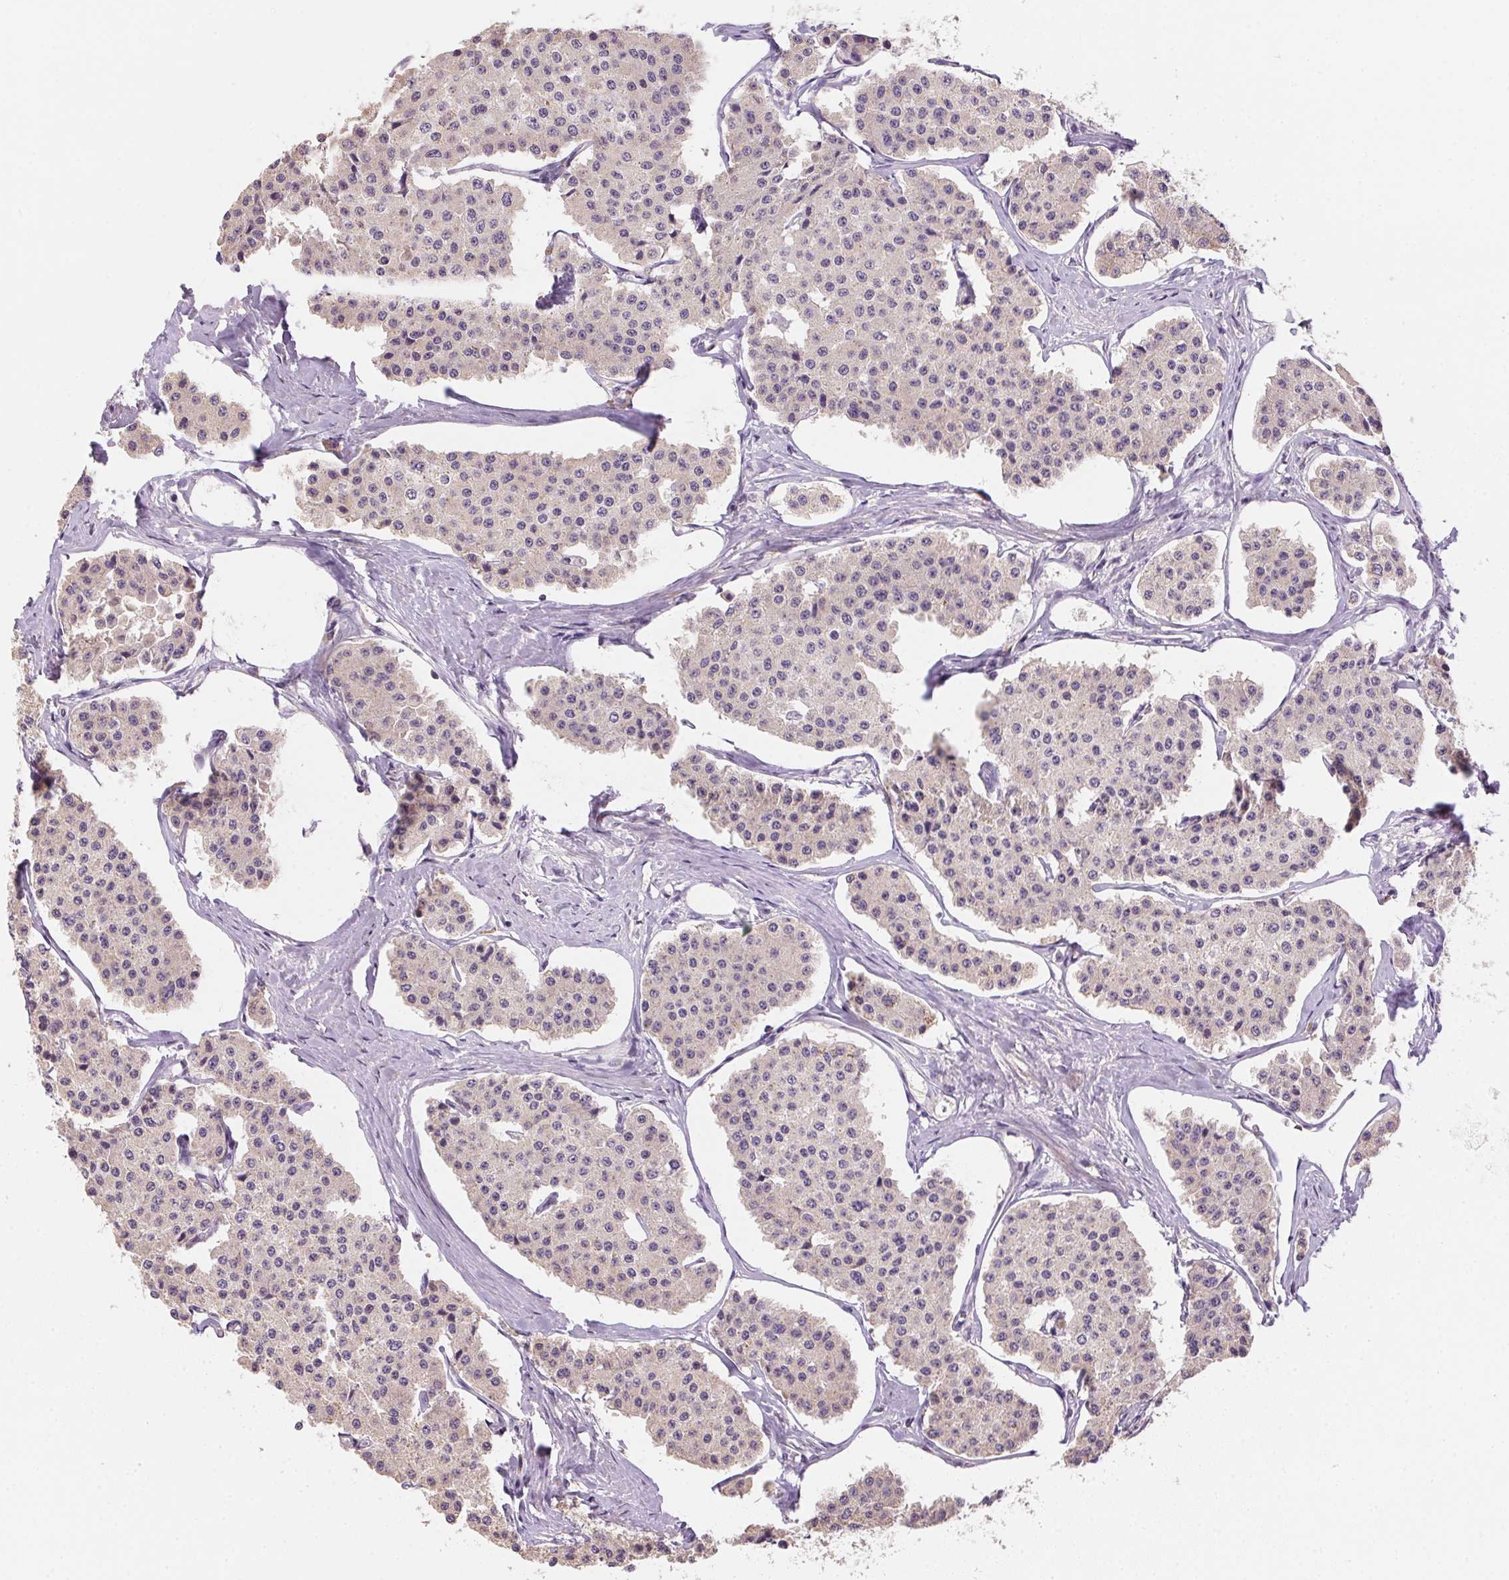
{"staining": {"intensity": "negative", "quantity": "none", "location": "none"}, "tissue": "carcinoid", "cell_type": "Tumor cells", "image_type": "cancer", "snomed": [{"axis": "morphology", "description": "Carcinoid, malignant, NOS"}, {"axis": "topography", "description": "Small intestine"}], "caption": "An image of malignant carcinoid stained for a protein demonstrates no brown staining in tumor cells.", "gene": "ALDH8A1", "patient": {"sex": "female", "age": 65}}